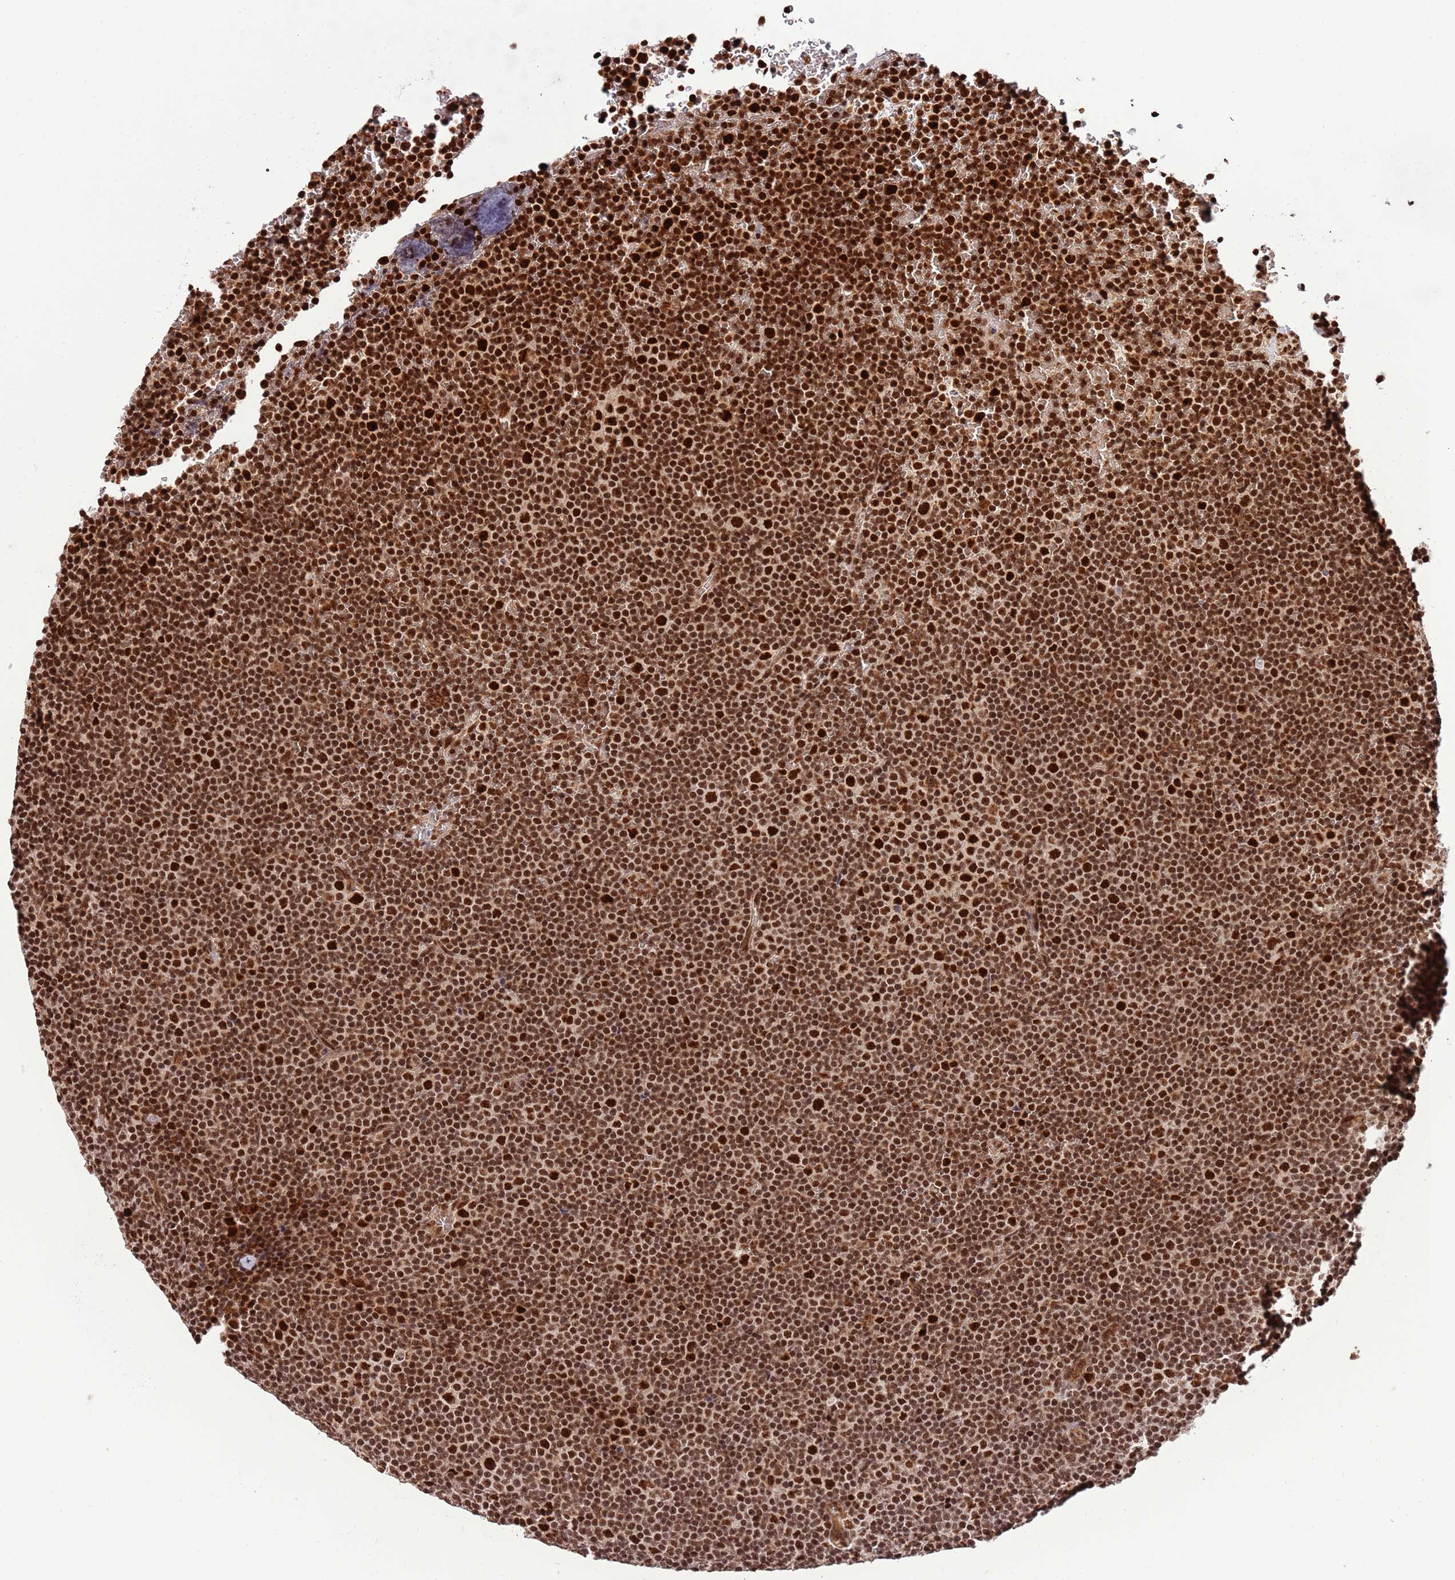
{"staining": {"intensity": "strong", "quantity": ">75%", "location": "nuclear"}, "tissue": "lymphoma", "cell_type": "Tumor cells", "image_type": "cancer", "snomed": [{"axis": "morphology", "description": "Malignant lymphoma, non-Hodgkin's type, Low grade"}, {"axis": "topography", "description": "Lymph node"}], "caption": "Lymphoma tissue exhibits strong nuclear staining in about >75% of tumor cells", "gene": "RIF1", "patient": {"sex": "female", "age": 67}}